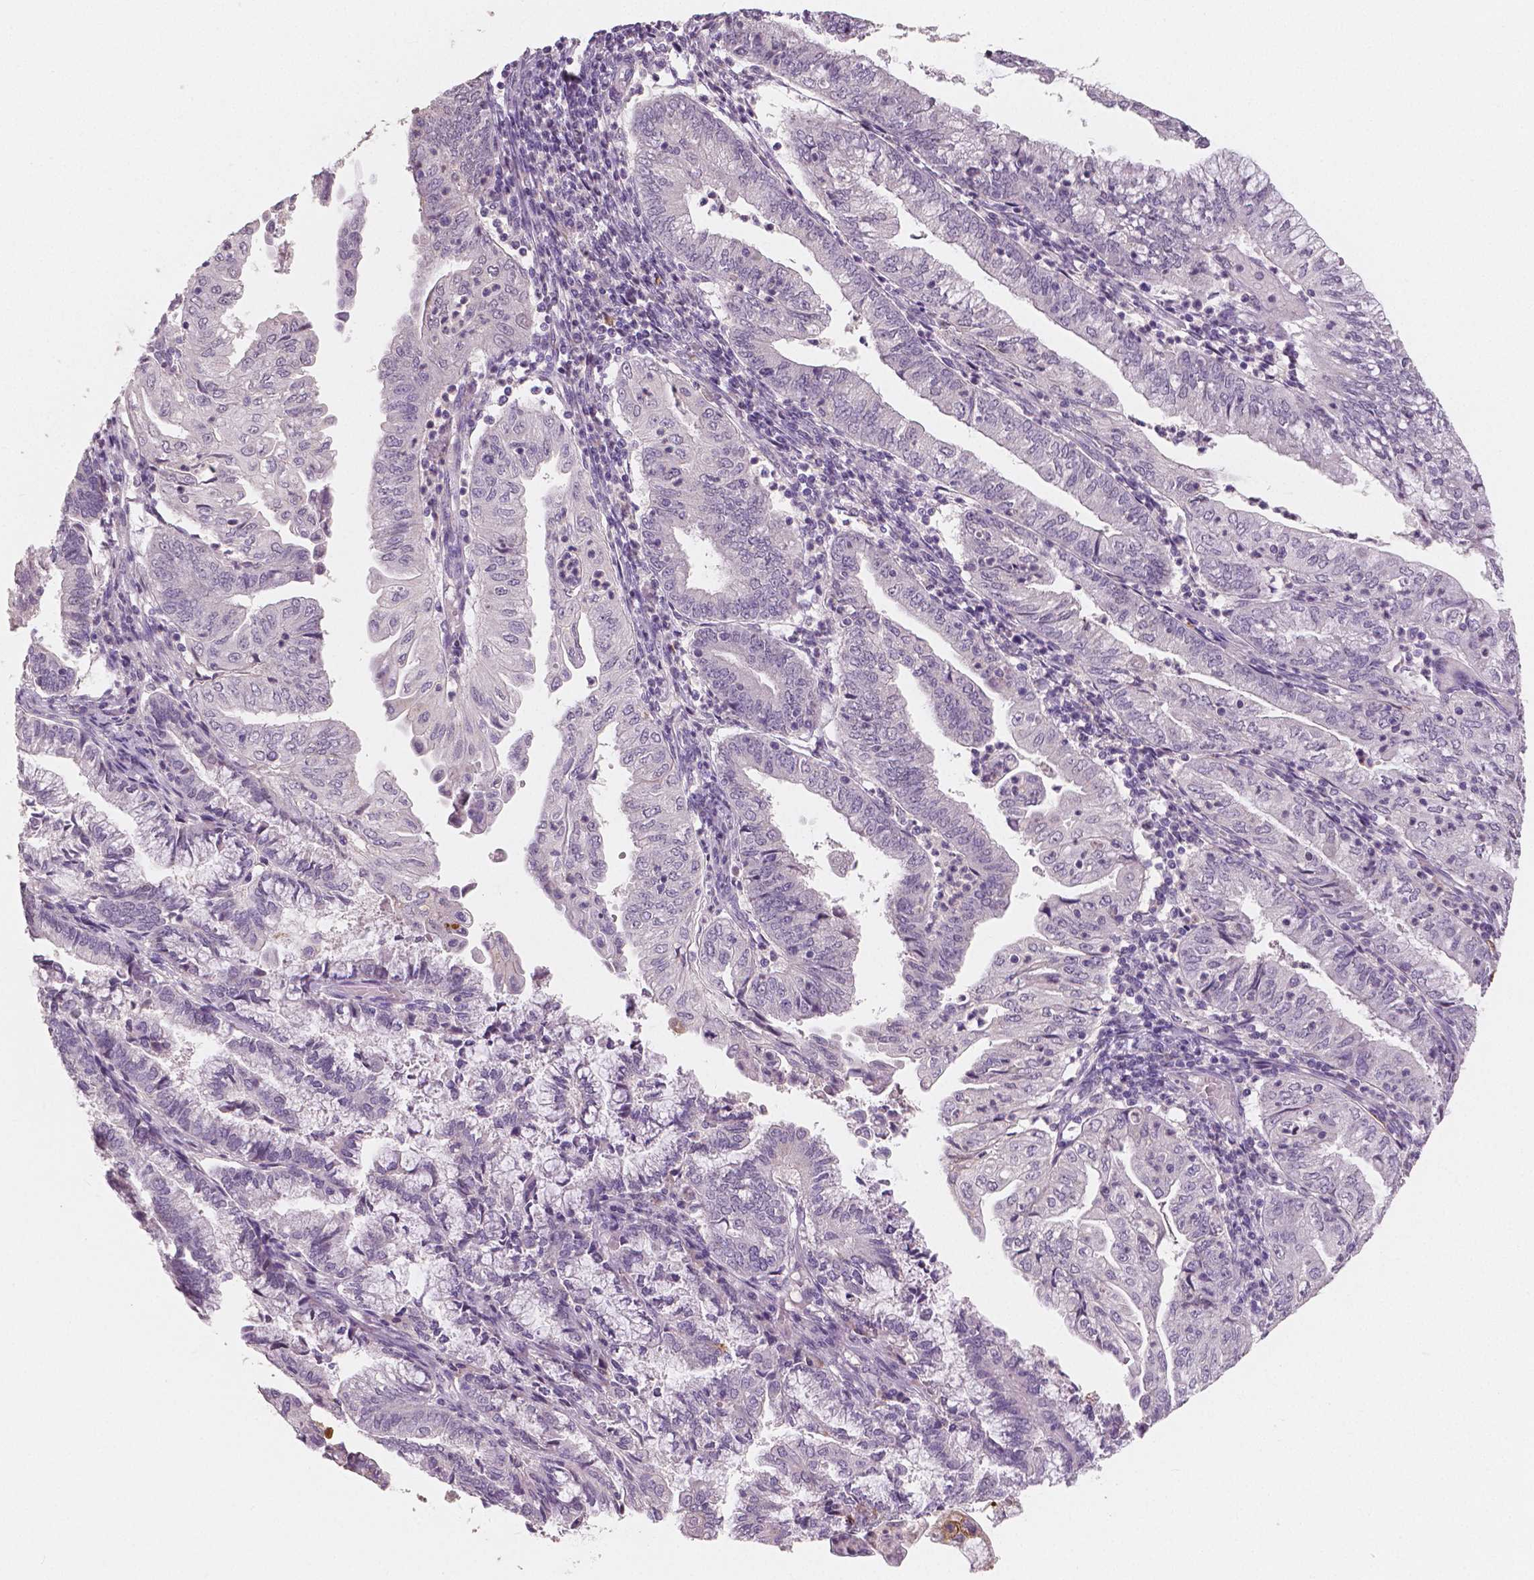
{"staining": {"intensity": "negative", "quantity": "none", "location": "none"}, "tissue": "endometrial cancer", "cell_type": "Tumor cells", "image_type": "cancer", "snomed": [{"axis": "morphology", "description": "Adenocarcinoma, NOS"}, {"axis": "topography", "description": "Endometrium"}], "caption": "Human endometrial adenocarcinoma stained for a protein using immunohistochemistry reveals no positivity in tumor cells.", "gene": "APOA4", "patient": {"sex": "female", "age": 55}}